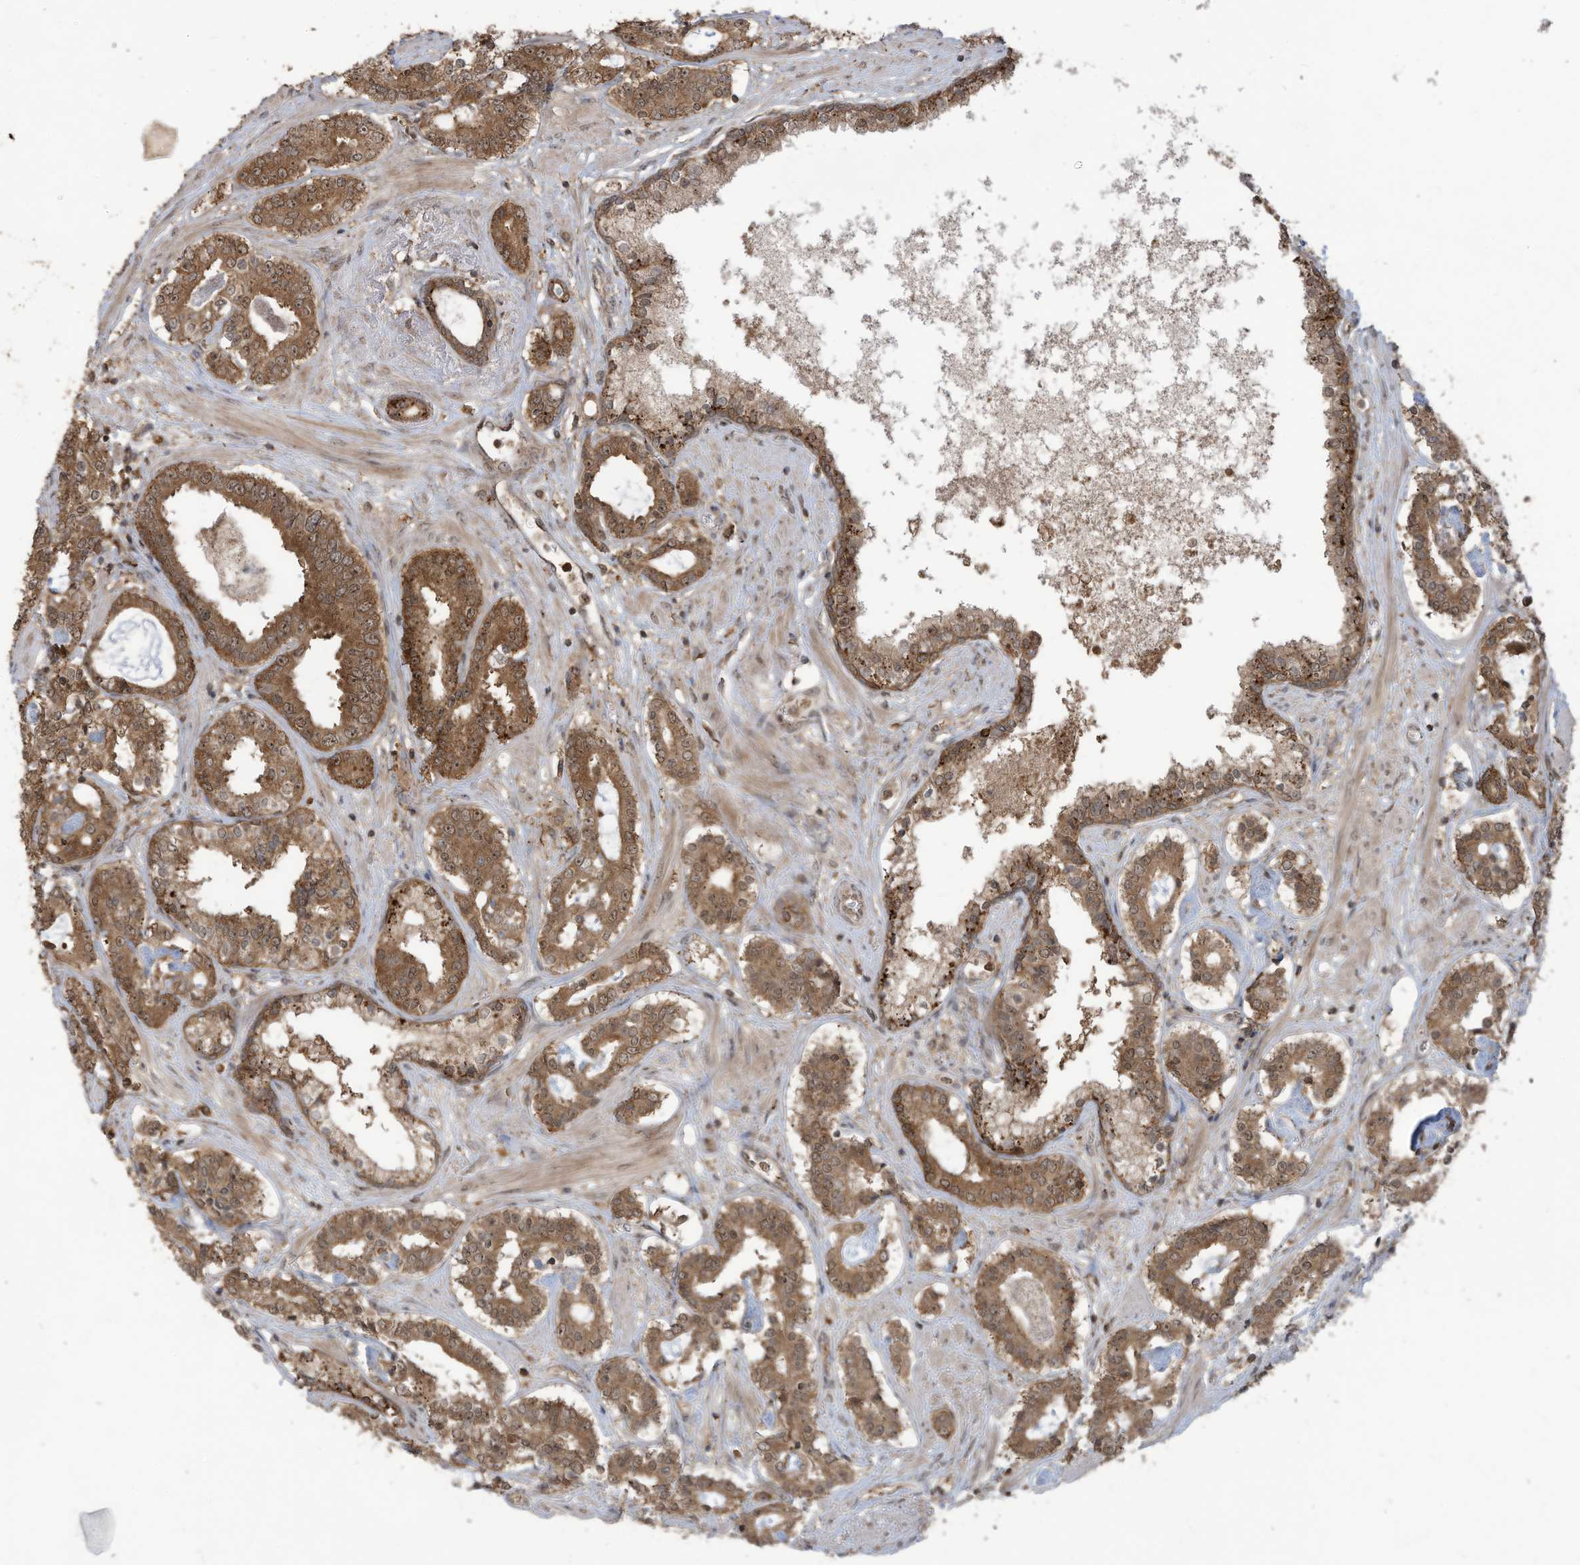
{"staining": {"intensity": "moderate", "quantity": ">75%", "location": "cytoplasmic/membranous,nuclear"}, "tissue": "prostate cancer", "cell_type": "Tumor cells", "image_type": "cancer", "snomed": [{"axis": "morphology", "description": "Adenocarcinoma, High grade"}, {"axis": "topography", "description": "Prostate"}], "caption": "This is a photomicrograph of immunohistochemistry staining of prostate cancer, which shows moderate expression in the cytoplasmic/membranous and nuclear of tumor cells.", "gene": "CARF", "patient": {"sex": "male", "age": 58}}